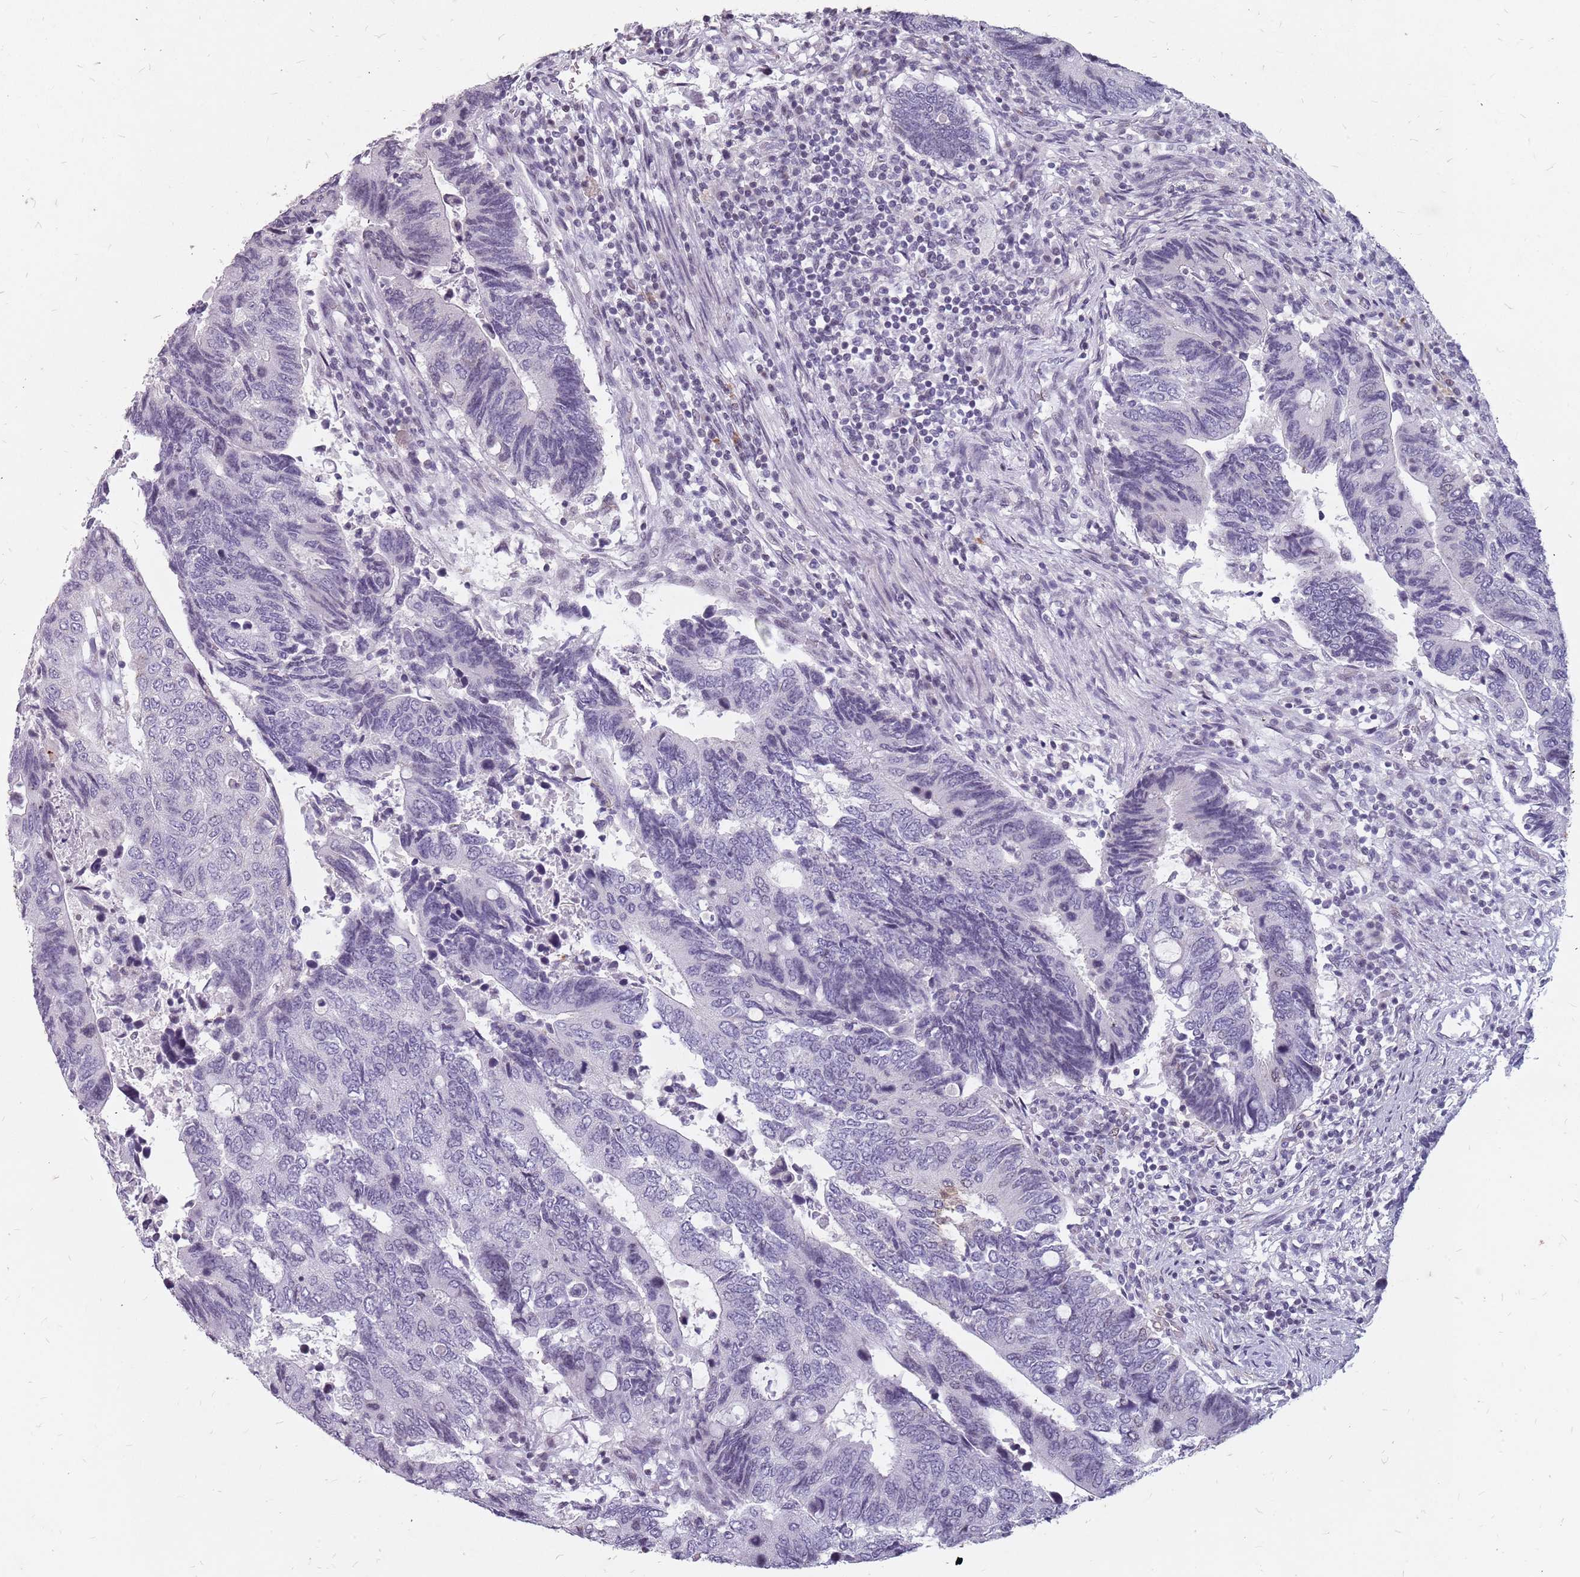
{"staining": {"intensity": "negative", "quantity": "none", "location": "none"}, "tissue": "colorectal cancer", "cell_type": "Tumor cells", "image_type": "cancer", "snomed": [{"axis": "morphology", "description": "Adenocarcinoma, NOS"}, {"axis": "topography", "description": "Colon"}], "caption": "Protein analysis of colorectal adenocarcinoma displays no significant expression in tumor cells.", "gene": "NEK6", "patient": {"sex": "male", "age": 87}}